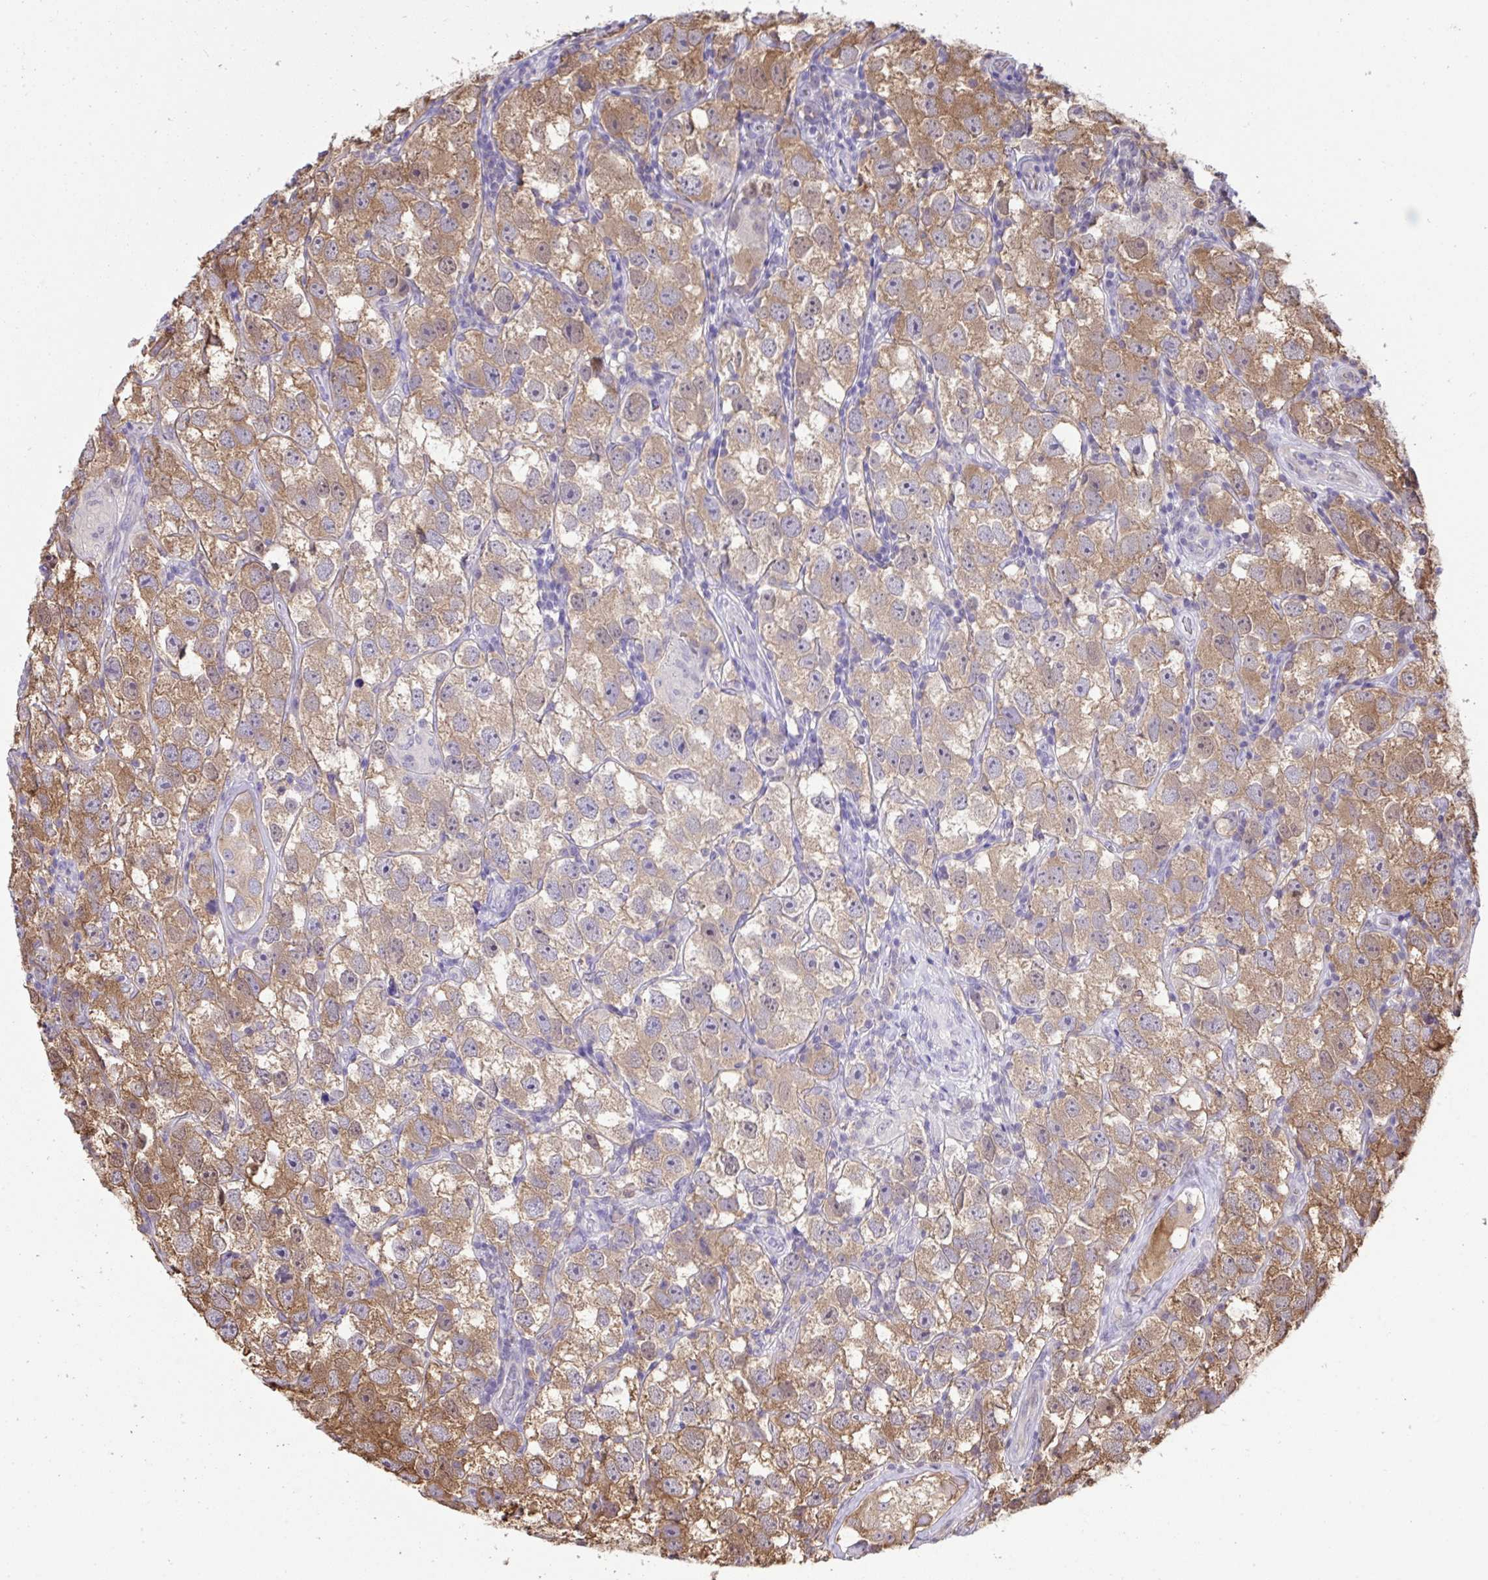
{"staining": {"intensity": "moderate", "quantity": ">75%", "location": "cytoplasmic/membranous"}, "tissue": "testis cancer", "cell_type": "Tumor cells", "image_type": "cancer", "snomed": [{"axis": "morphology", "description": "Seminoma, NOS"}, {"axis": "topography", "description": "Testis"}], "caption": "IHC of testis seminoma displays medium levels of moderate cytoplasmic/membranous expression in approximately >75% of tumor cells.", "gene": "C12orf57", "patient": {"sex": "male", "age": 26}}